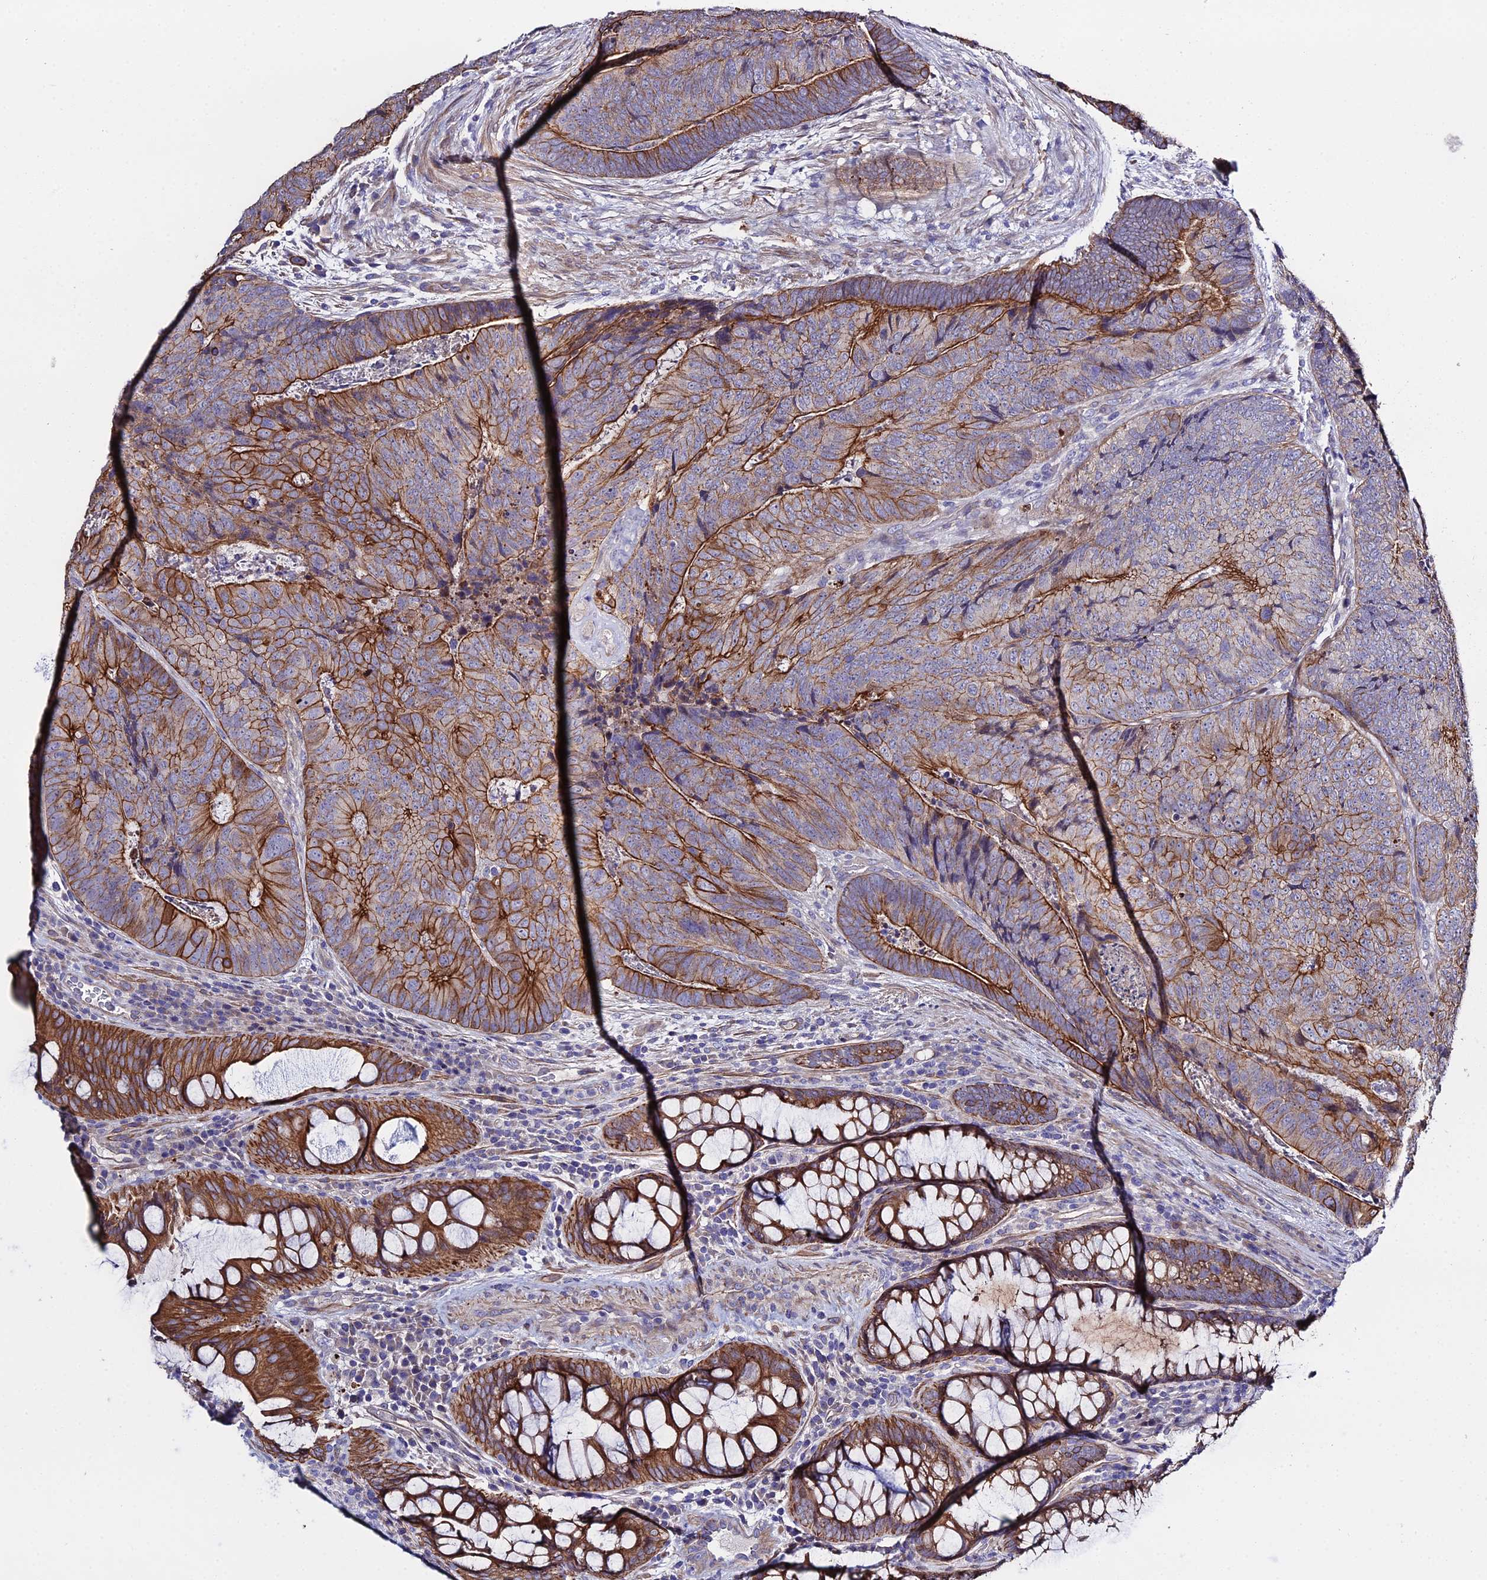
{"staining": {"intensity": "strong", "quantity": "25%-75%", "location": "cytoplasmic/membranous"}, "tissue": "colorectal cancer", "cell_type": "Tumor cells", "image_type": "cancer", "snomed": [{"axis": "morphology", "description": "Adenocarcinoma, NOS"}, {"axis": "topography", "description": "Colon"}], "caption": "Strong cytoplasmic/membranous protein expression is seen in approximately 25%-75% of tumor cells in colorectal cancer. The staining was performed using DAB to visualize the protein expression in brown, while the nuclei were stained in blue with hematoxylin (Magnification: 20x).", "gene": "LZTS2", "patient": {"sex": "female", "age": 67}}